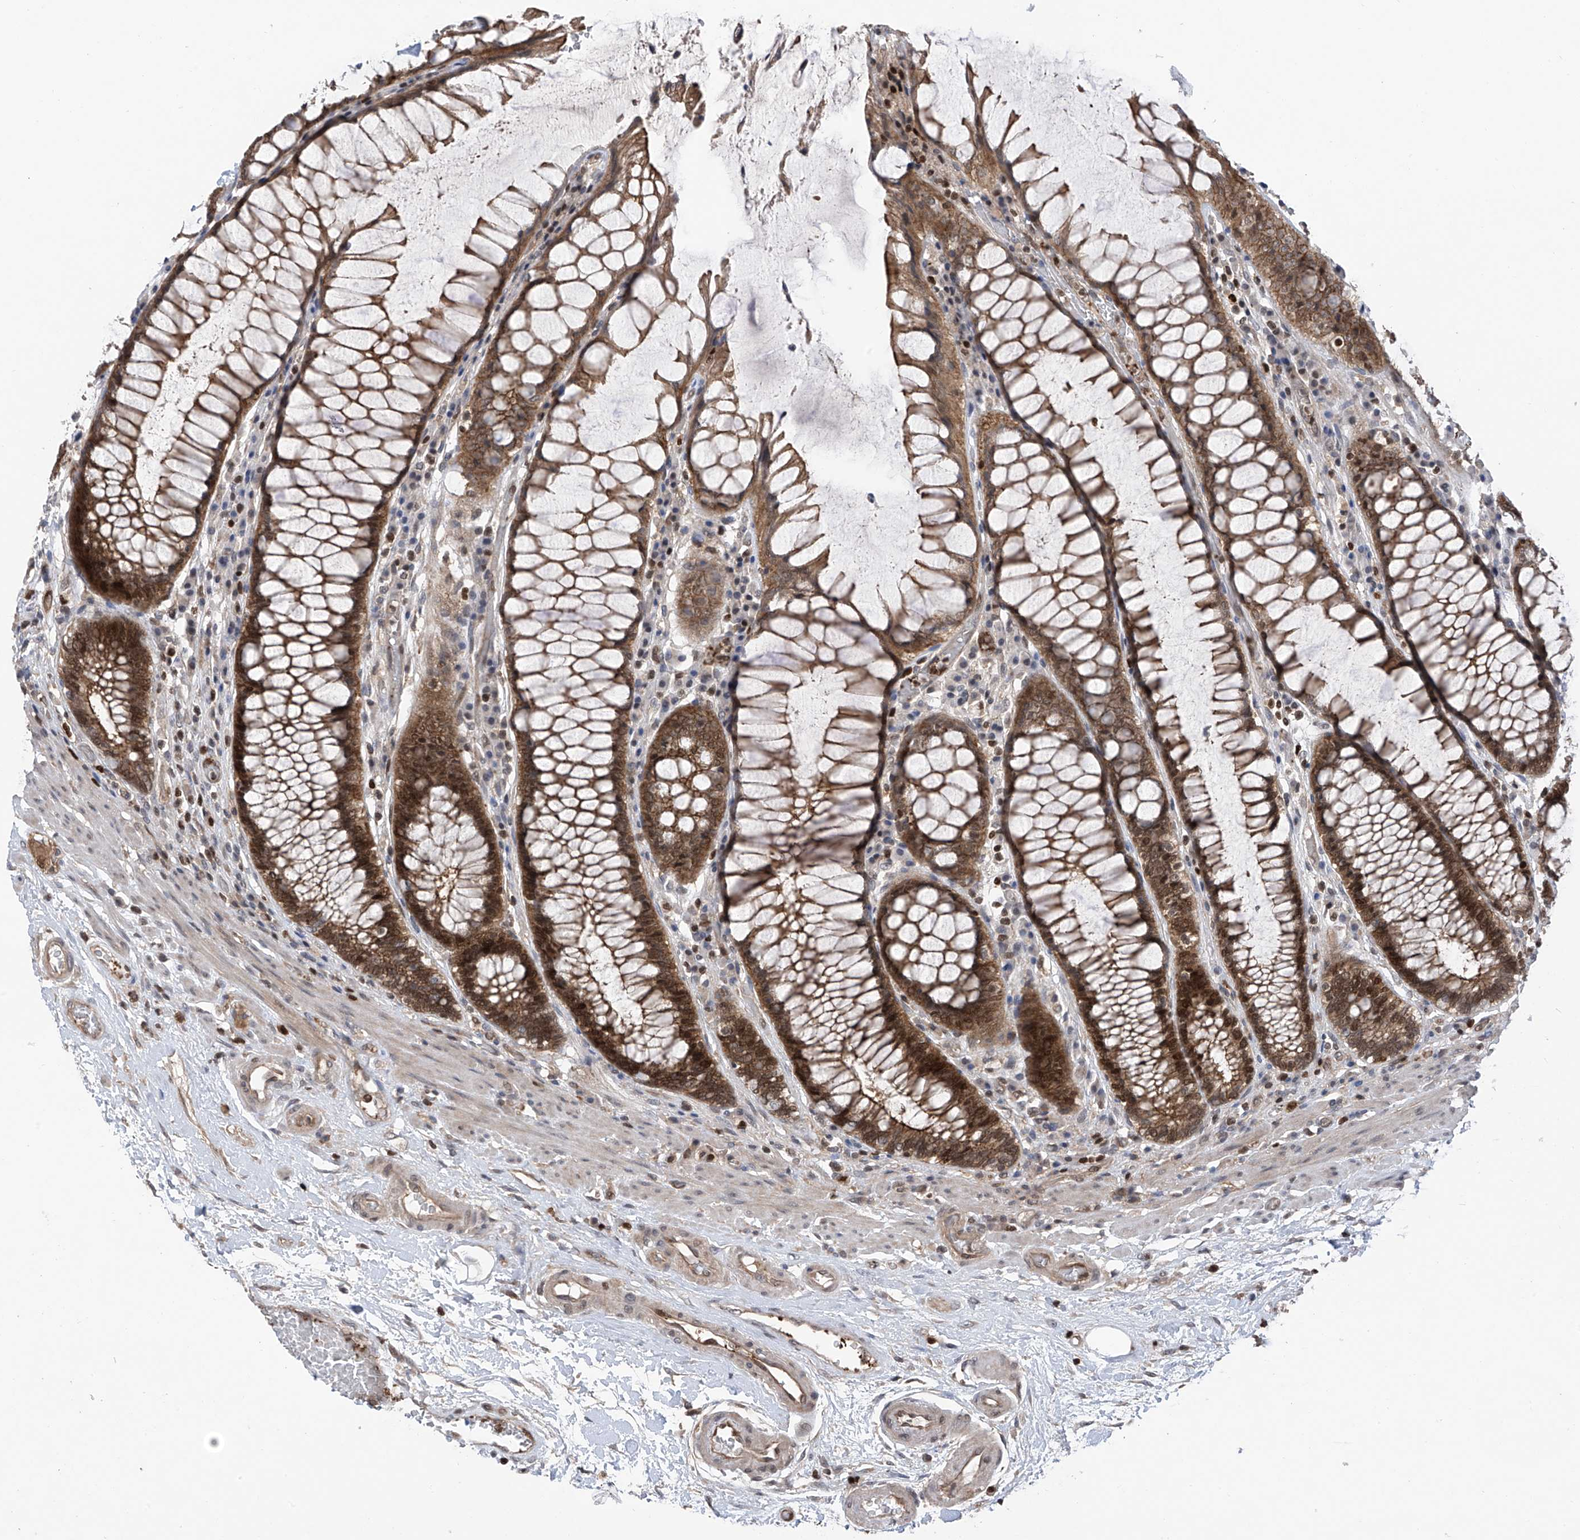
{"staining": {"intensity": "strong", "quantity": ">75%", "location": "cytoplasmic/membranous,nuclear"}, "tissue": "rectum", "cell_type": "Glandular cells", "image_type": "normal", "snomed": [{"axis": "morphology", "description": "Normal tissue, NOS"}, {"axis": "topography", "description": "Rectum"}], "caption": "Strong cytoplasmic/membranous,nuclear protein expression is present in approximately >75% of glandular cells in rectum.", "gene": "DNAJC9", "patient": {"sex": "male", "age": 64}}